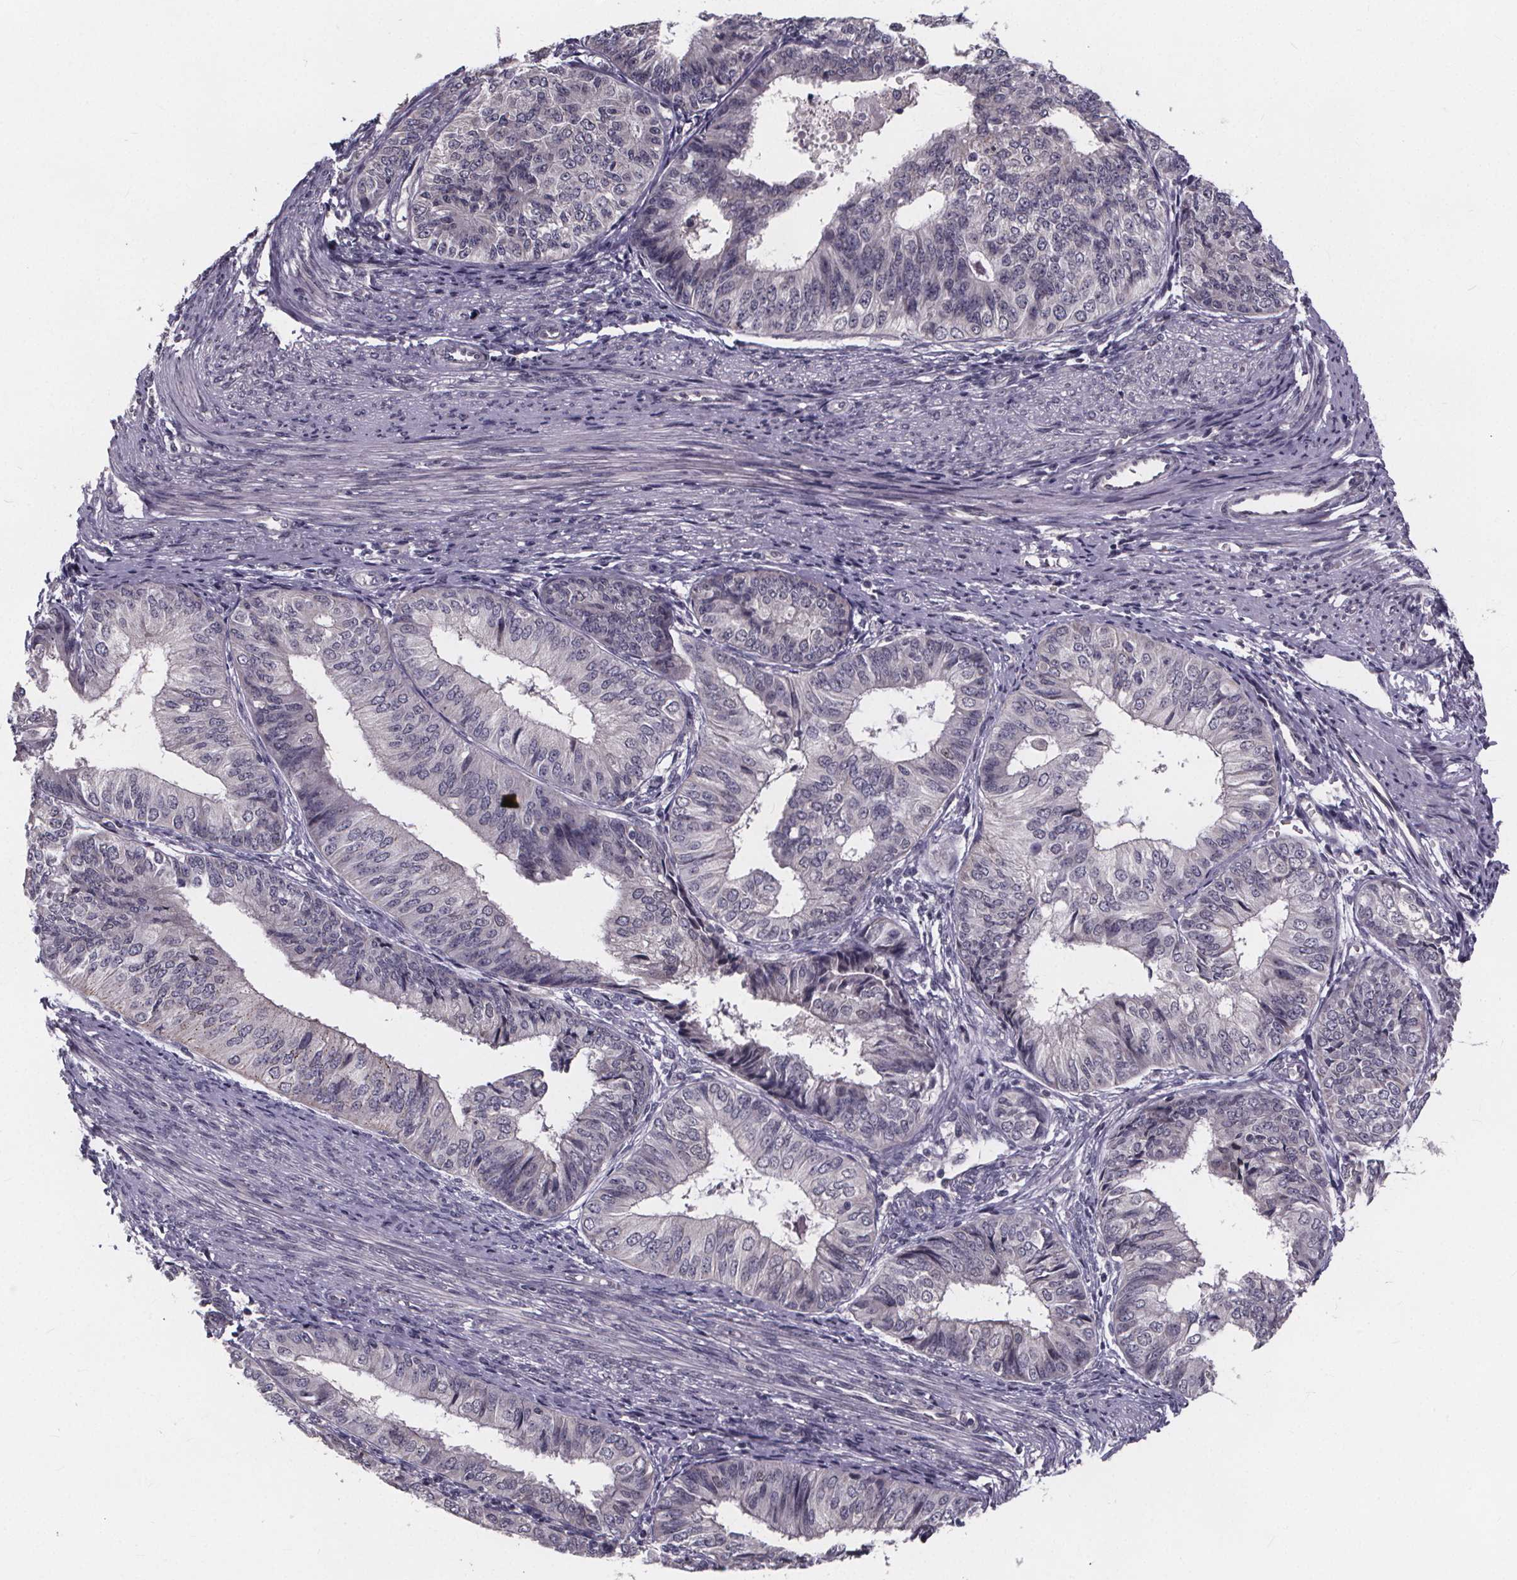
{"staining": {"intensity": "negative", "quantity": "none", "location": "none"}, "tissue": "endometrial cancer", "cell_type": "Tumor cells", "image_type": "cancer", "snomed": [{"axis": "morphology", "description": "Adenocarcinoma, NOS"}, {"axis": "topography", "description": "Endometrium"}], "caption": "Micrograph shows no significant protein expression in tumor cells of endometrial cancer (adenocarcinoma).", "gene": "FAM181B", "patient": {"sex": "female", "age": 58}}